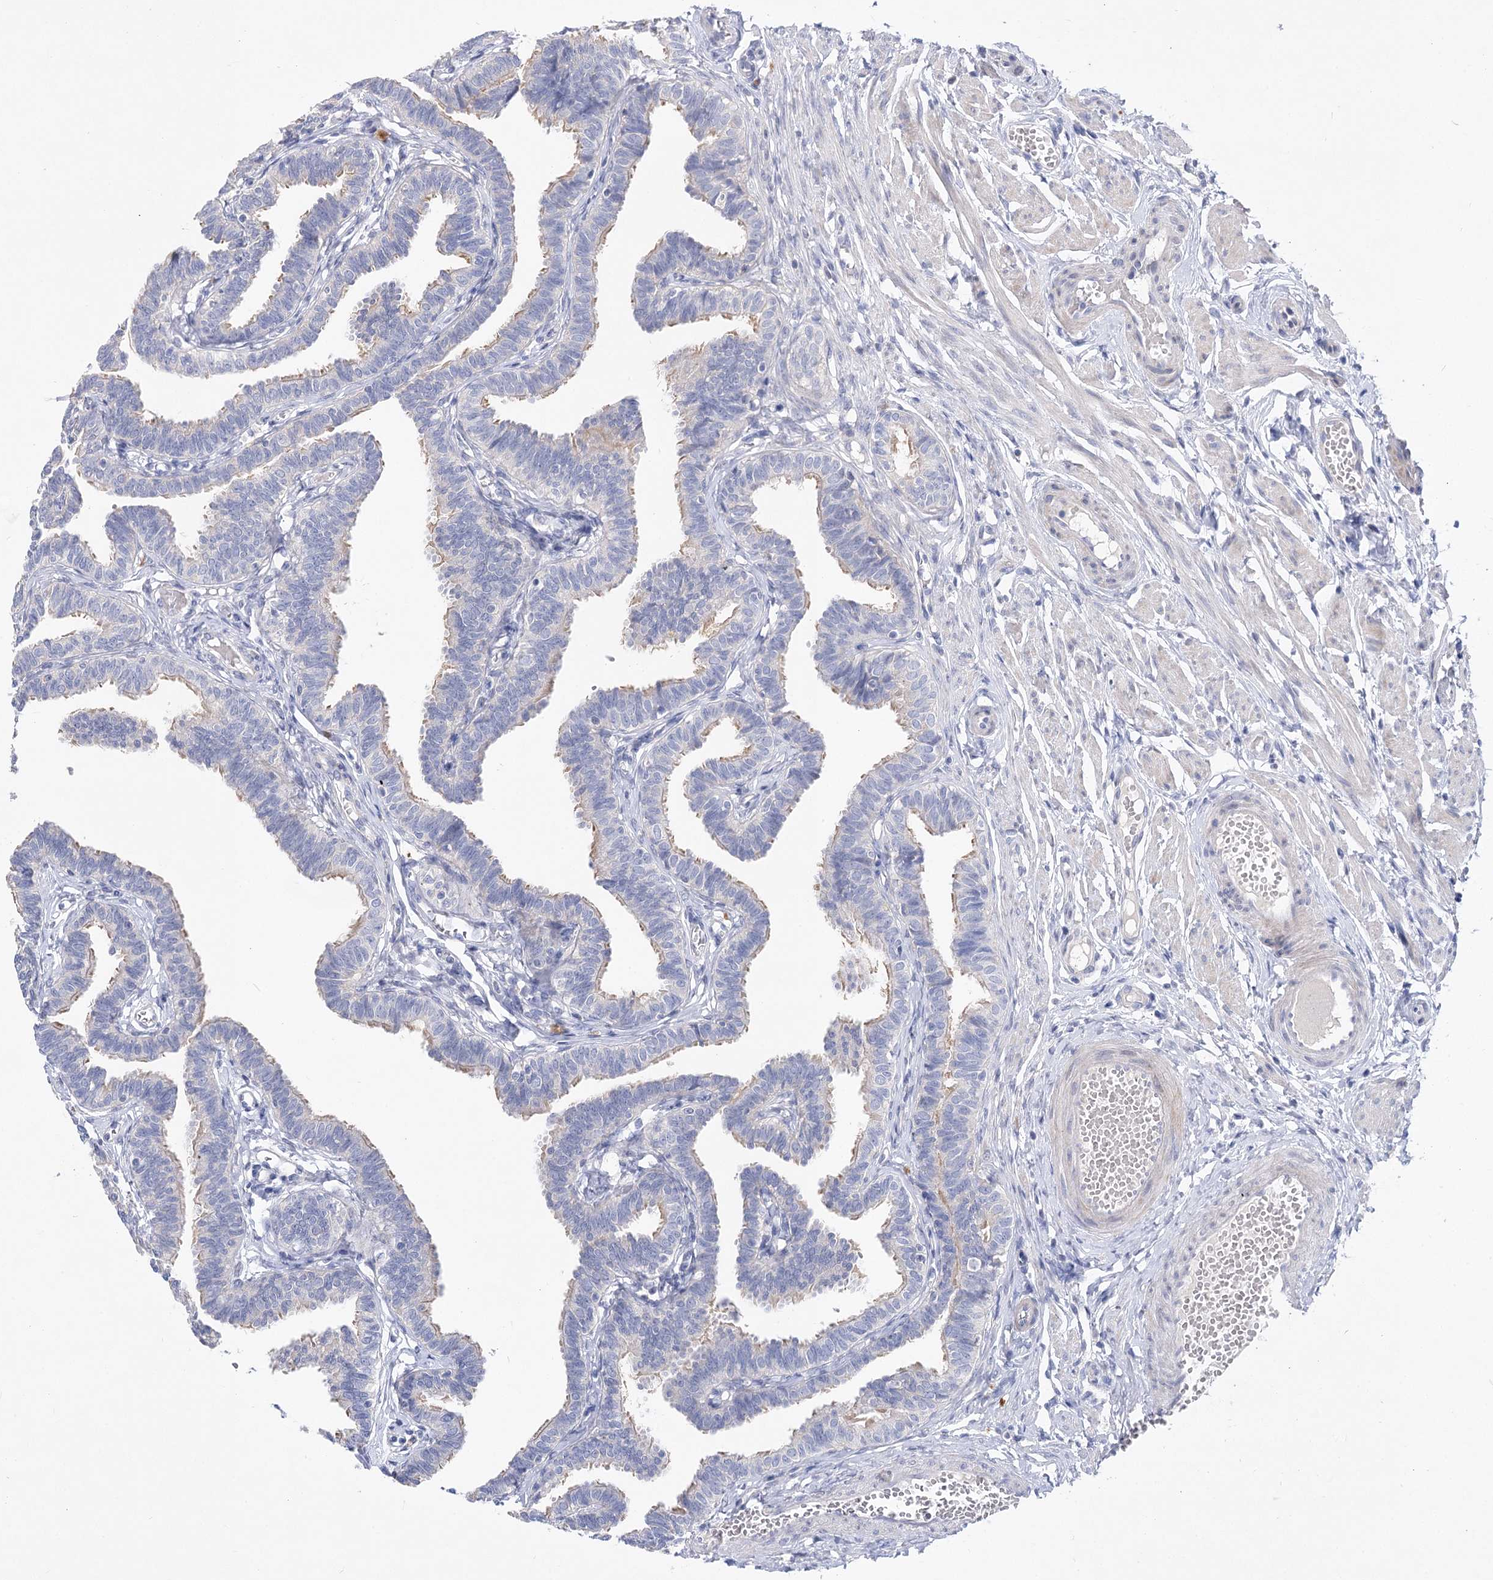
{"staining": {"intensity": "weak", "quantity": "<25%", "location": "cytoplasmic/membranous"}, "tissue": "fallopian tube", "cell_type": "Glandular cells", "image_type": "normal", "snomed": [{"axis": "morphology", "description": "Normal tissue, NOS"}, {"axis": "topography", "description": "Fallopian tube"}, {"axis": "topography", "description": "Ovary"}], "caption": "This is a histopathology image of immunohistochemistry (IHC) staining of unremarkable fallopian tube, which shows no positivity in glandular cells. (DAB immunohistochemistry (IHC) with hematoxylin counter stain).", "gene": "LRRC14B", "patient": {"sex": "female", "age": 23}}